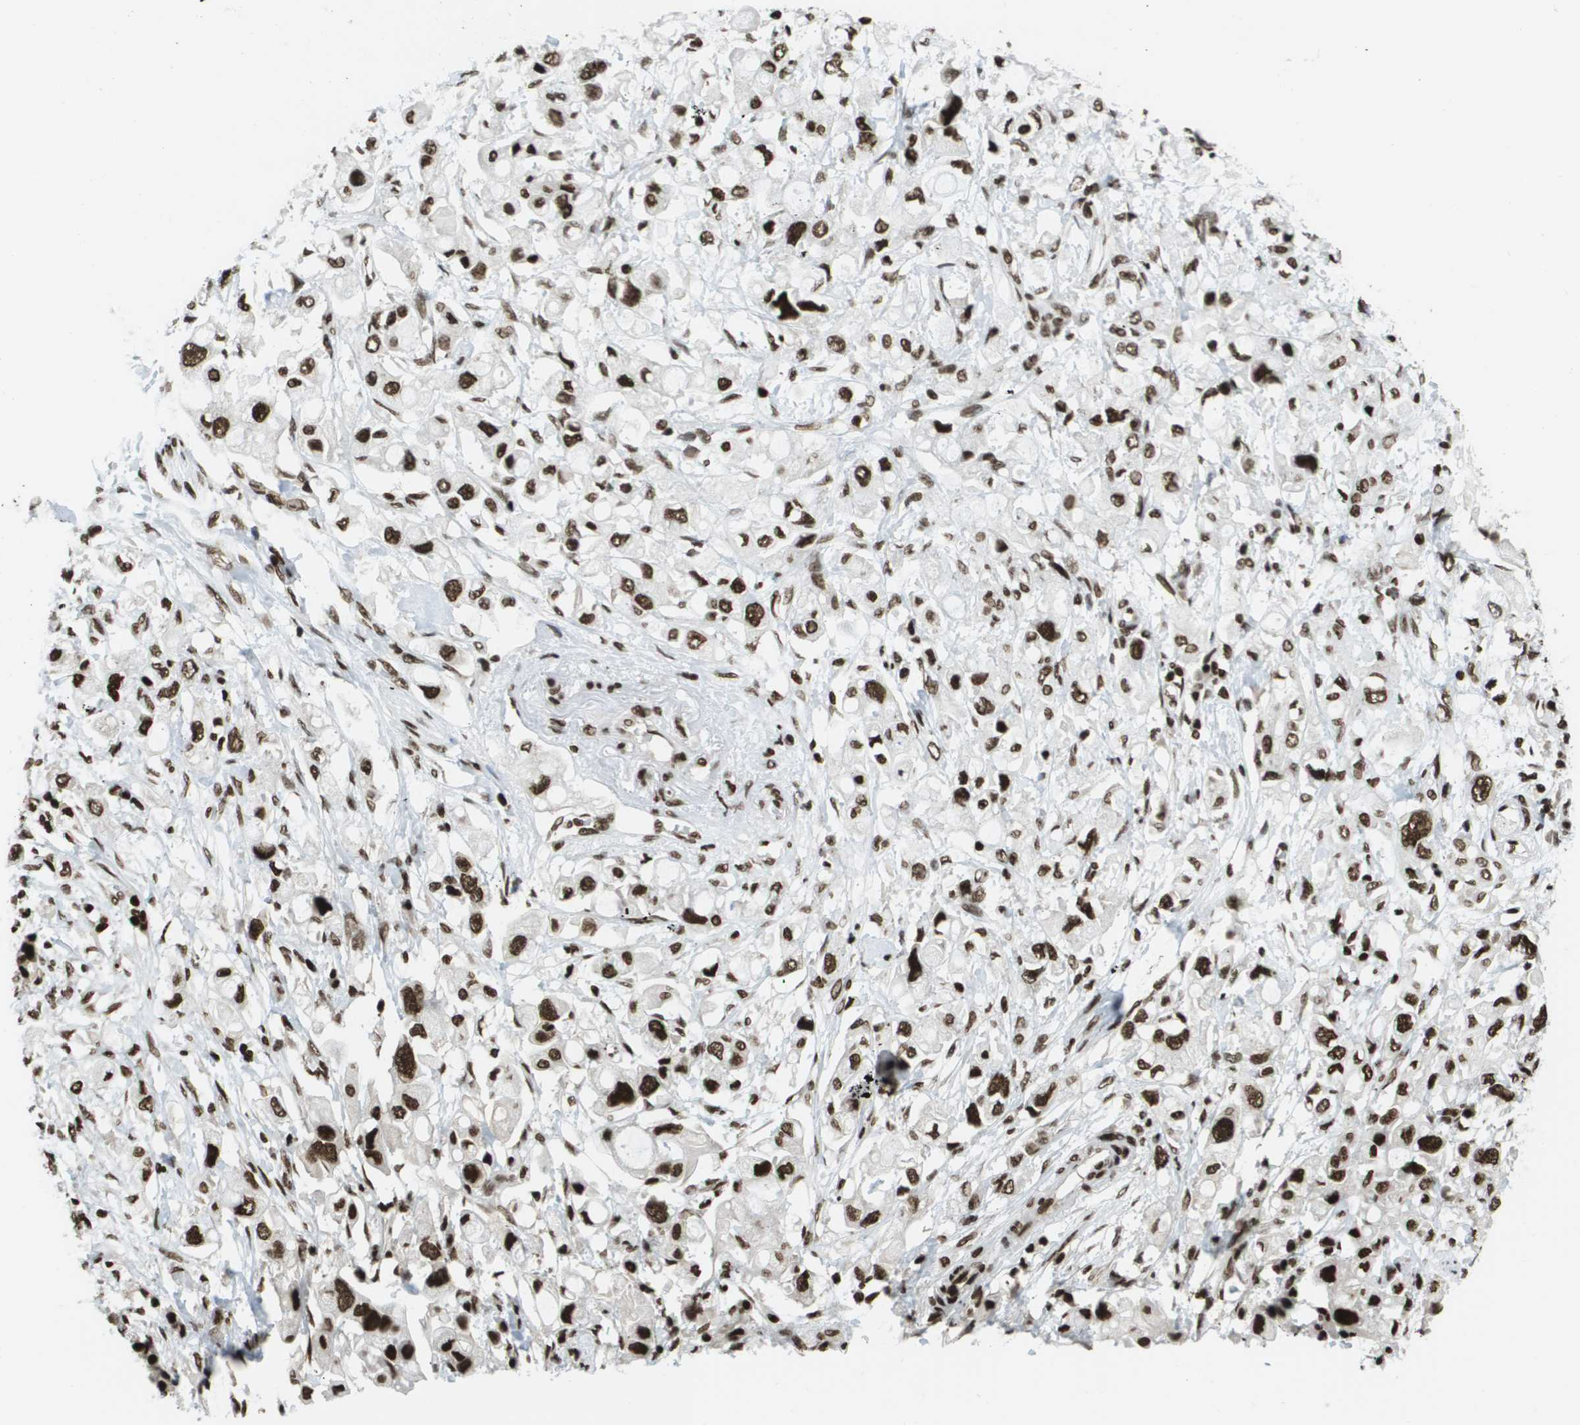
{"staining": {"intensity": "strong", "quantity": ">75%", "location": "nuclear"}, "tissue": "pancreatic cancer", "cell_type": "Tumor cells", "image_type": "cancer", "snomed": [{"axis": "morphology", "description": "Adenocarcinoma, NOS"}, {"axis": "topography", "description": "Pancreas"}], "caption": "The histopathology image displays immunohistochemical staining of pancreatic cancer (adenocarcinoma). There is strong nuclear staining is present in approximately >75% of tumor cells. (Stains: DAB in brown, nuclei in blue, Microscopy: brightfield microscopy at high magnification).", "gene": "GLYR1", "patient": {"sex": "female", "age": 56}}